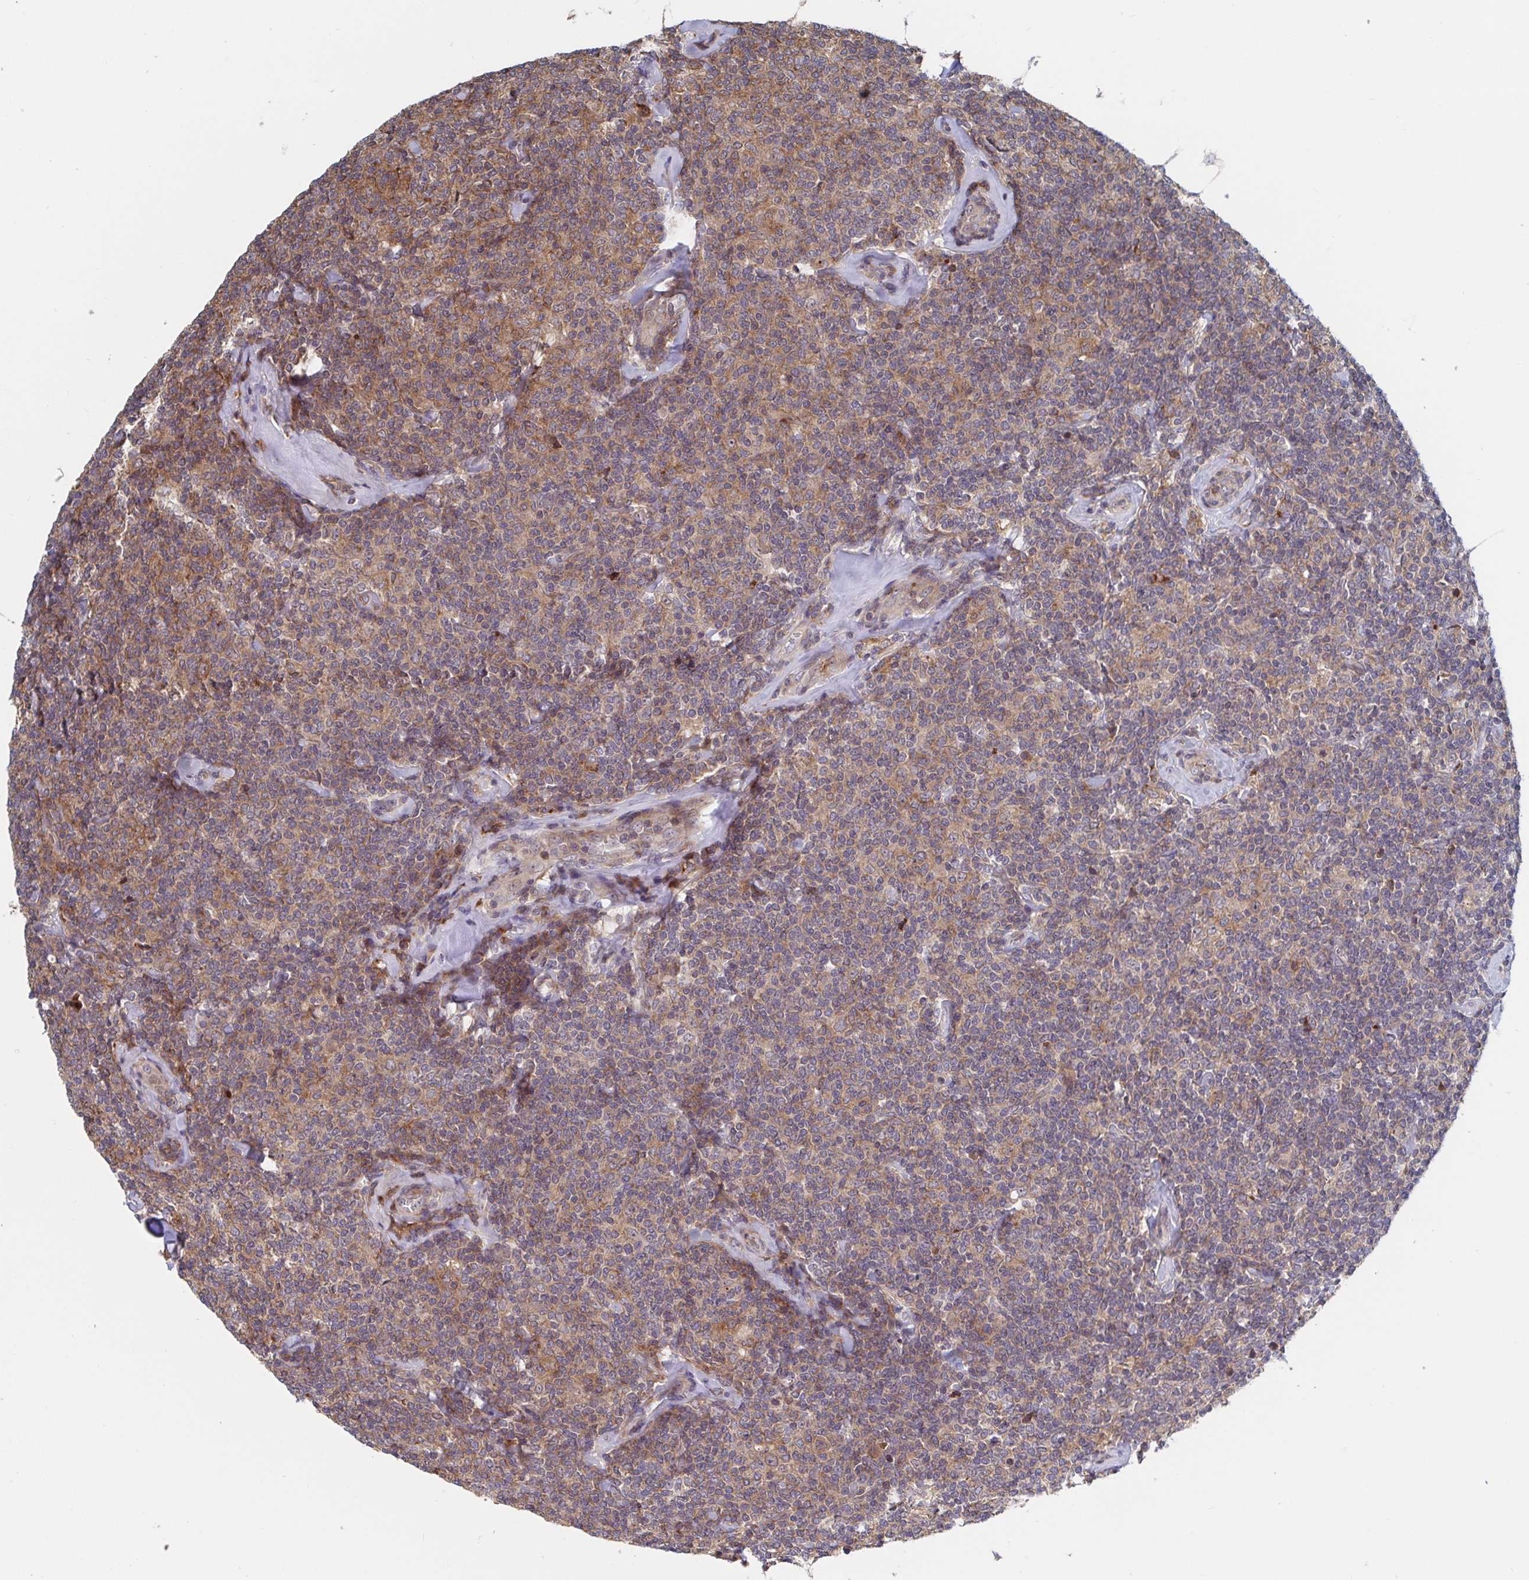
{"staining": {"intensity": "moderate", "quantity": "<25%", "location": "cytoplasmic/membranous"}, "tissue": "lymphoma", "cell_type": "Tumor cells", "image_type": "cancer", "snomed": [{"axis": "morphology", "description": "Malignant lymphoma, non-Hodgkin's type, Low grade"}, {"axis": "topography", "description": "Lymph node"}], "caption": "Brown immunohistochemical staining in human low-grade malignant lymphoma, non-Hodgkin's type exhibits moderate cytoplasmic/membranous staining in approximately <25% of tumor cells.", "gene": "DHRS12", "patient": {"sex": "female", "age": 56}}